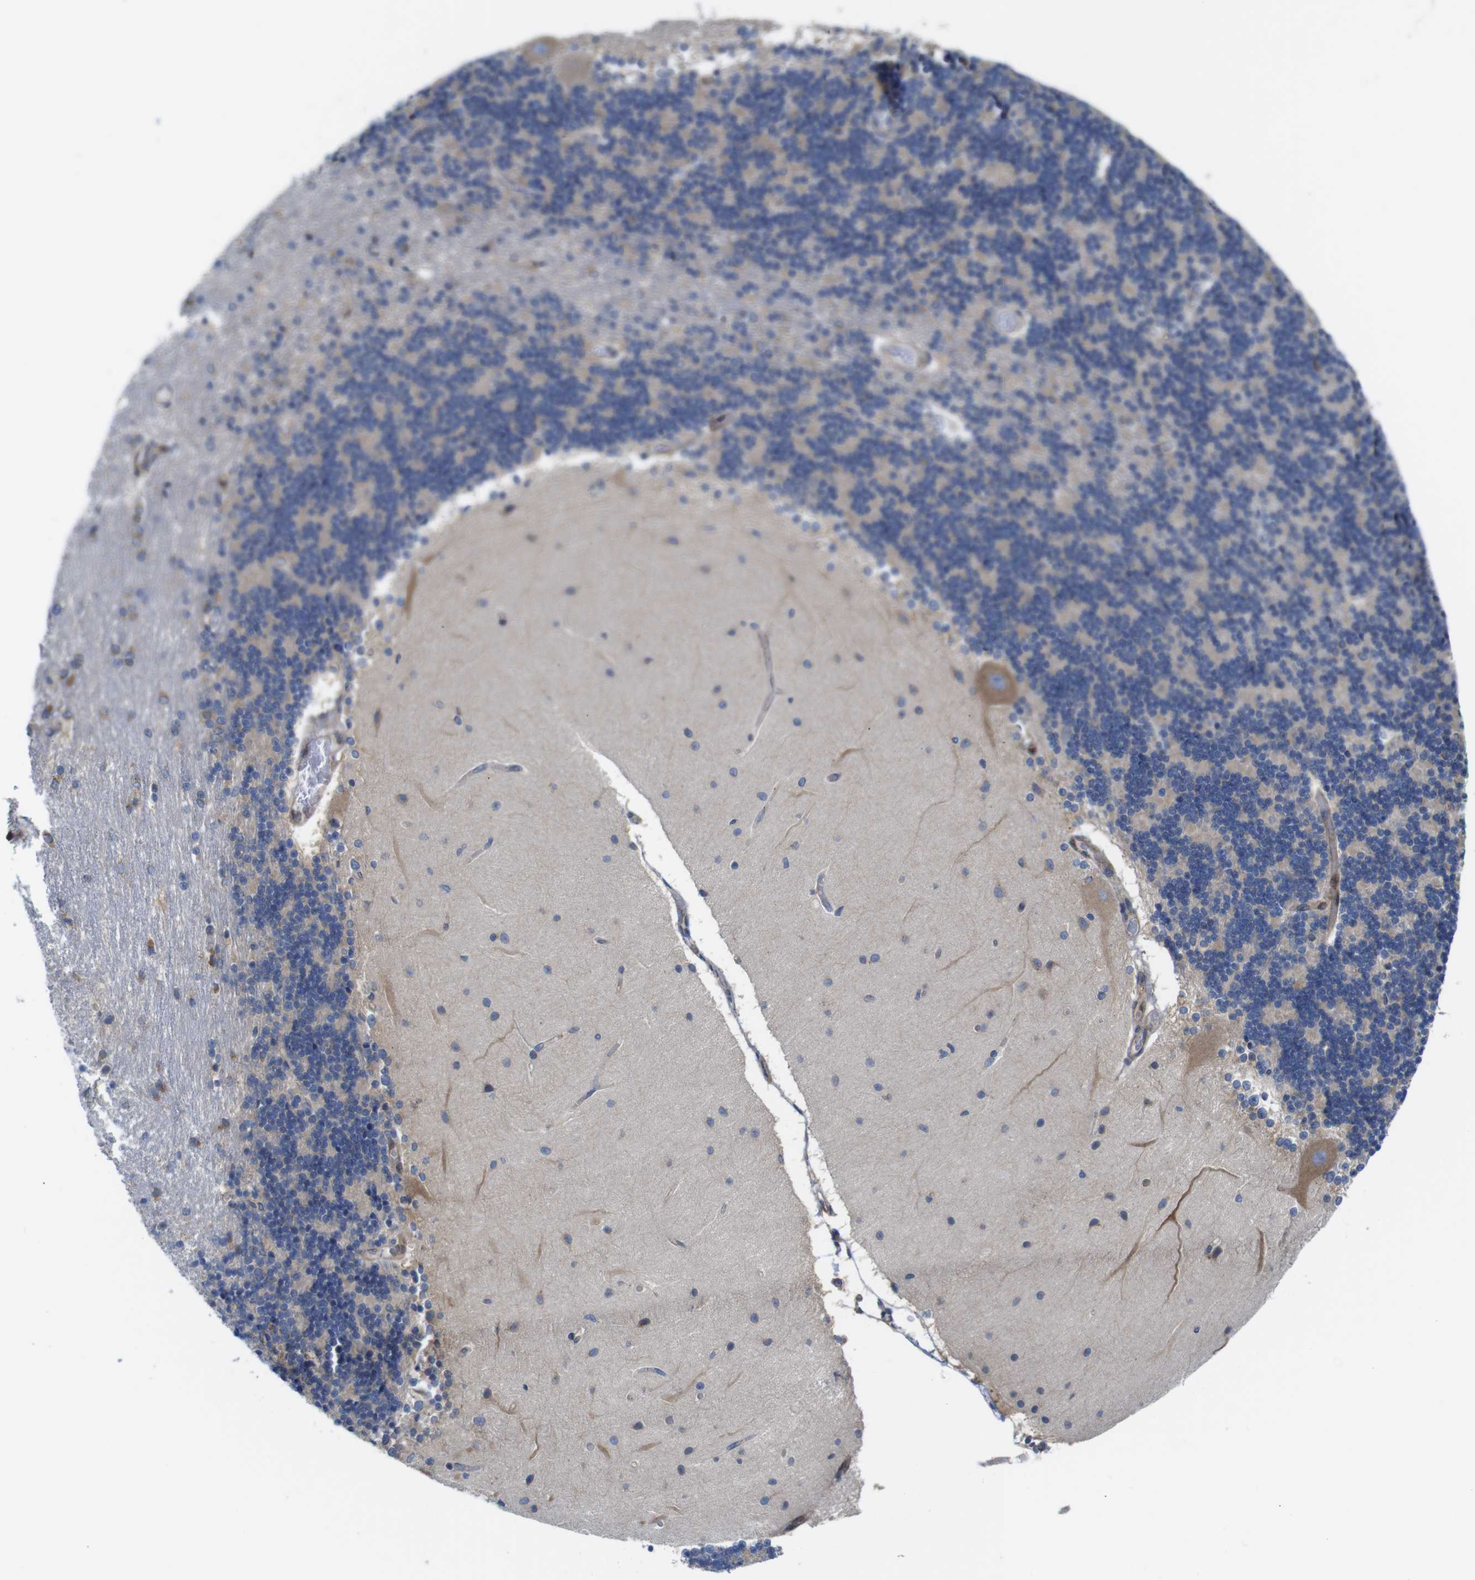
{"staining": {"intensity": "weak", "quantity": "<25%", "location": "cytoplasmic/membranous"}, "tissue": "cerebellum", "cell_type": "Cells in granular layer", "image_type": "normal", "snomed": [{"axis": "morphology", "description": "Normal tissue, NOS"}, {"axis": "topography", "description": "Cerebellum"}], "caption": "DAB immunohistochemical staining of normal human cerebellum exhibits no significant staining in cells in granular layer. (DAB immunohistochemistry visualized using brightfield microscopy, high magnification).", "gene": "DDRGK1", "patient": {"sex": "female", "age": 54}}